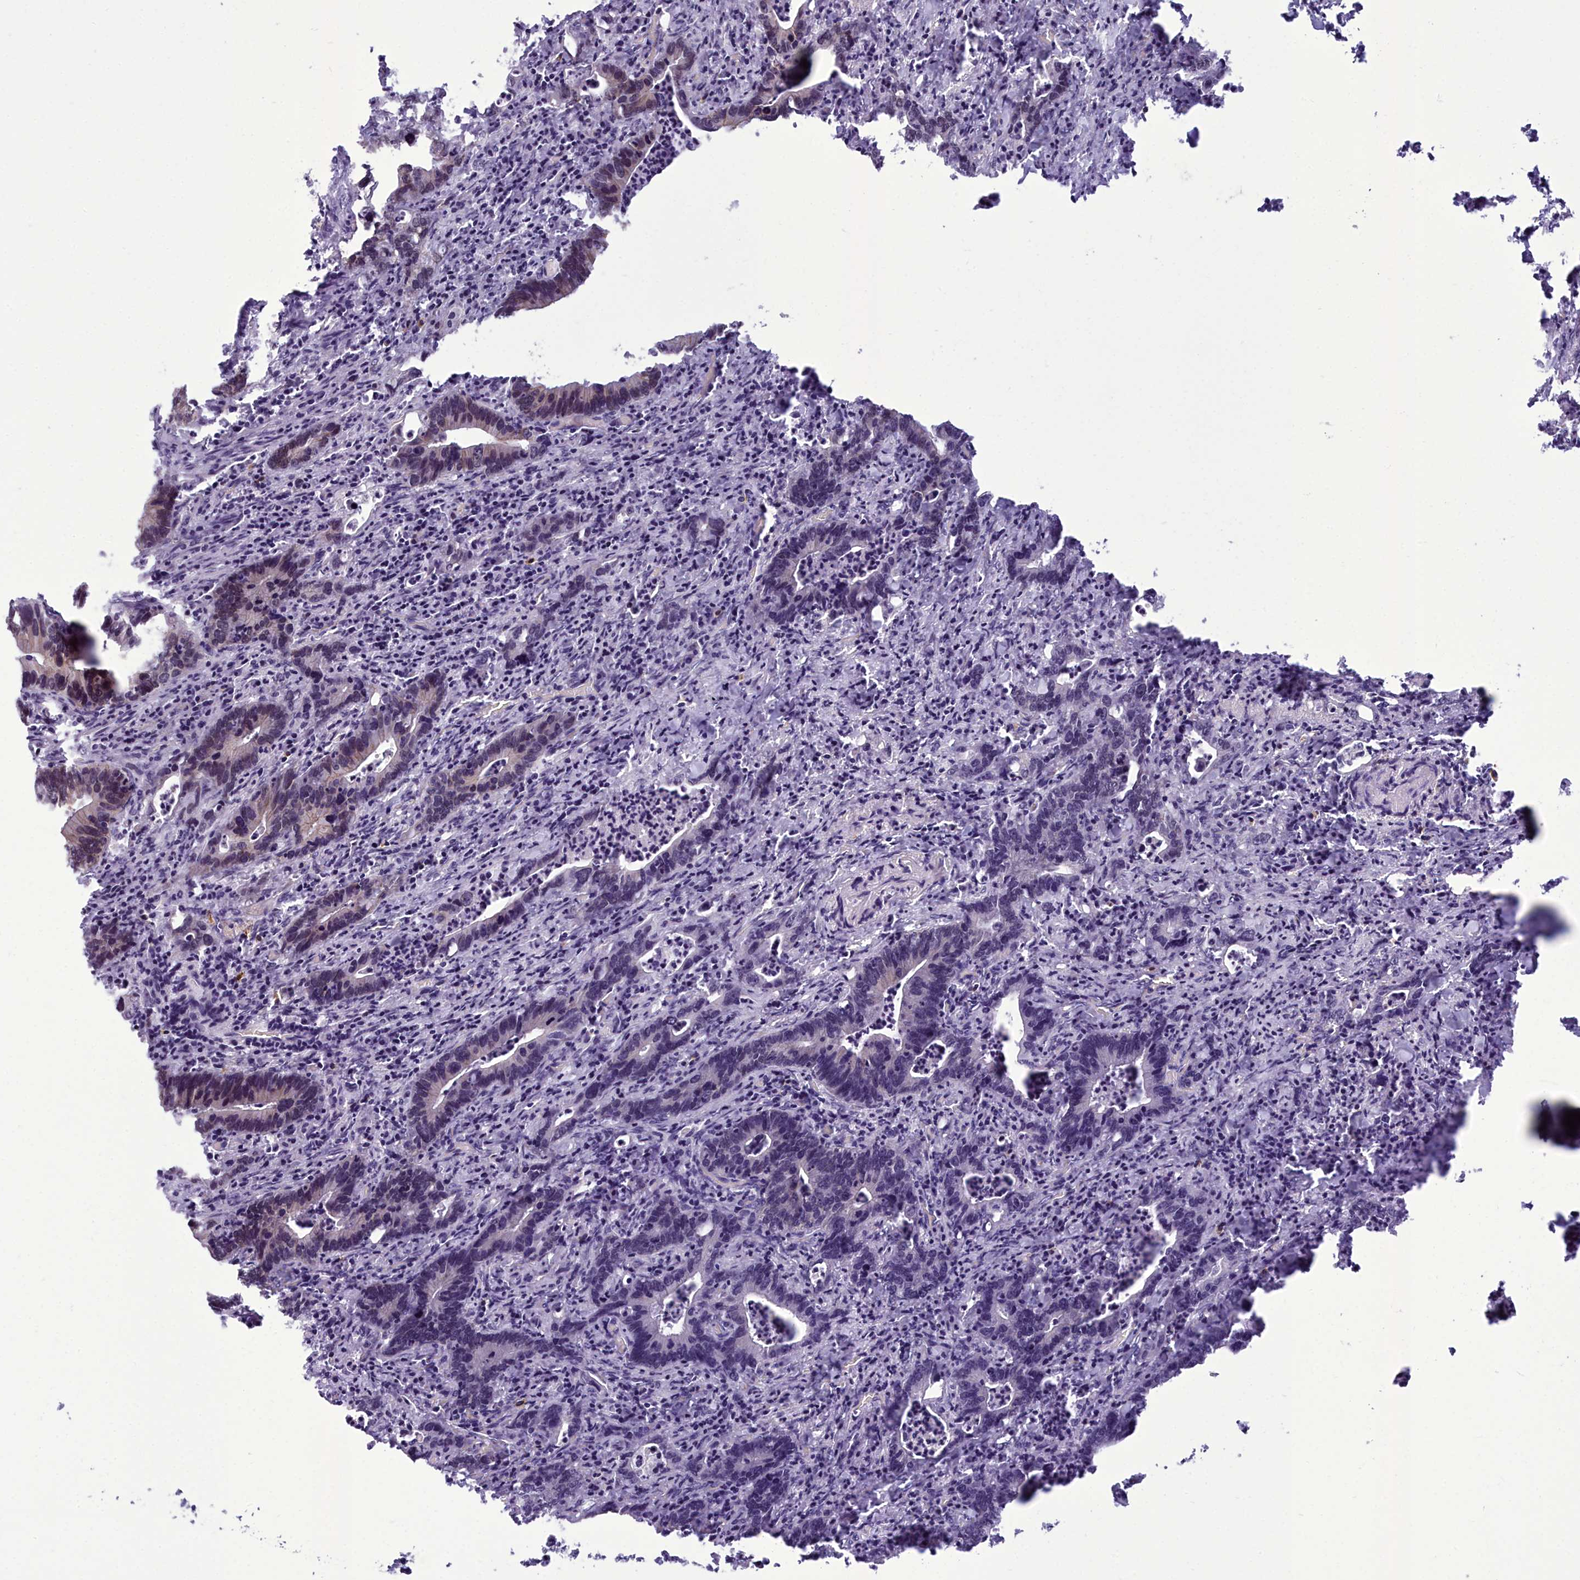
{"staining": {"intensity": "weak", "quantity": "<25%", "location": "nuclear"}, "tissue": "colorectal cancer", "cell_type": "Tumor cells", "image_type": "cancer", "snomed": [{"axis": "morphology", "description": "Adenocarcinoma, NOS"}, {"axis": "topography", "description": "Colon"}], "caption": "Adenocarcinoma (colorectal) was stained to show a protein in brown. There is no significant positivity in tumor cells.", "gene": "CEACAM19", "patient": {"sex": "female", "age": 75}}